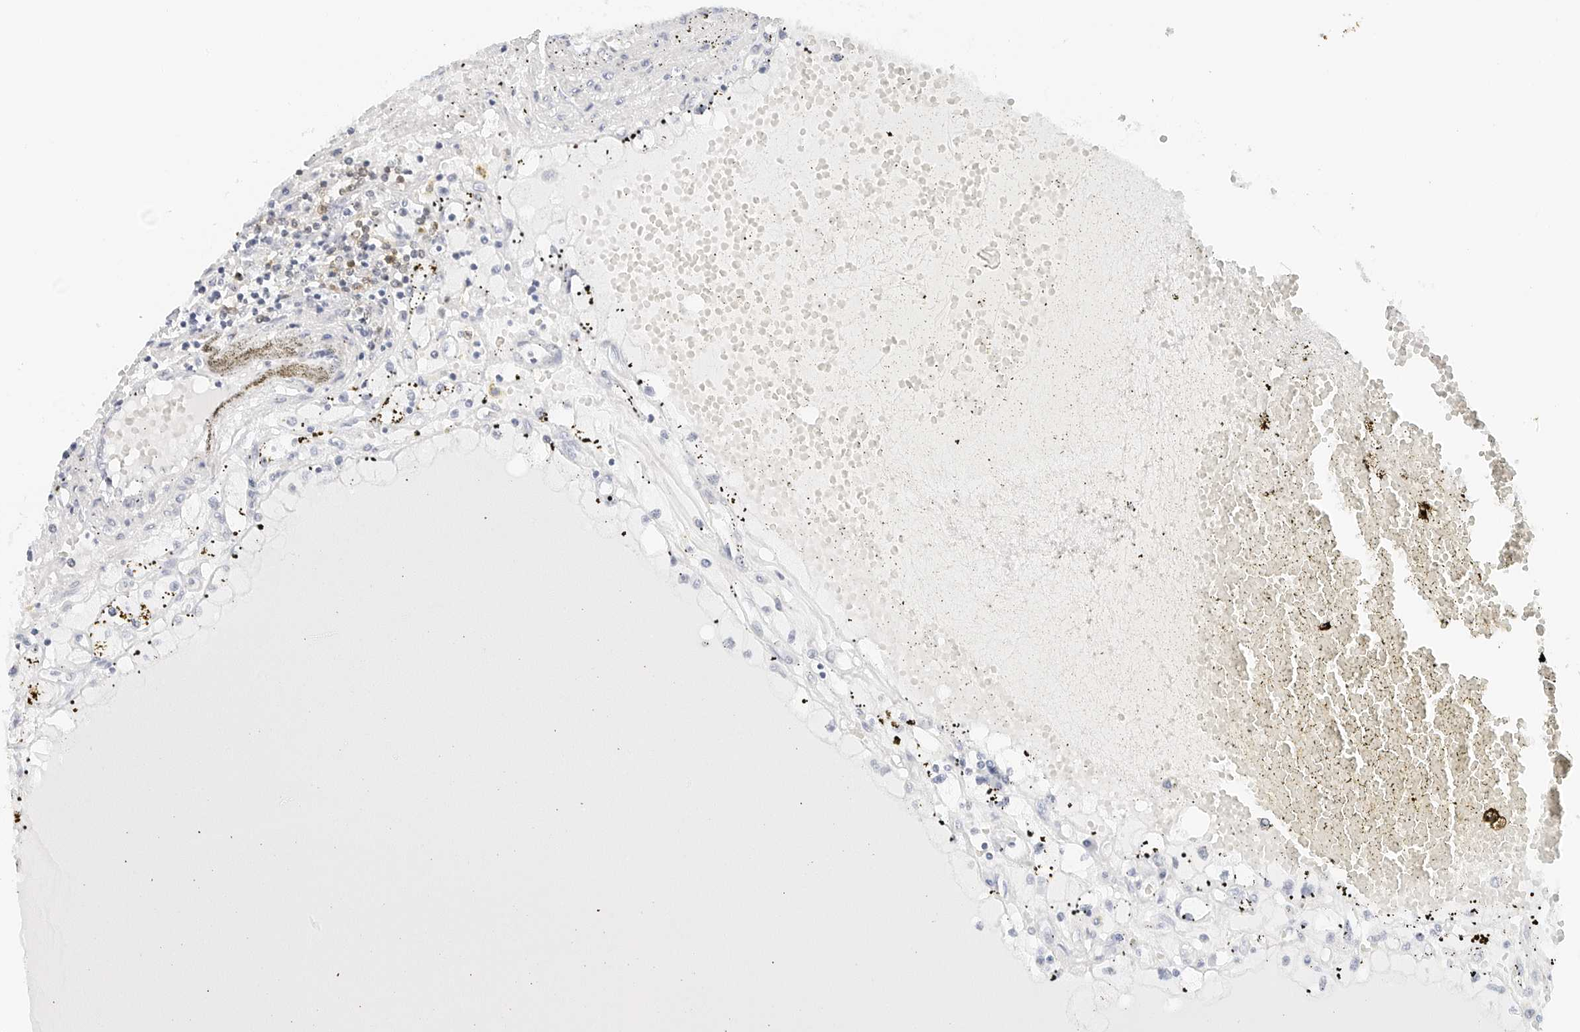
{"staining": {"intensity": "negative", "quantity": "none", "location": "none"}, "tissue": "renal cancer", "cell_type": "Tumor cells", "image_type": "cancer", "snomed": [{"axis": "morphology", "description": "Adenocarcinoma, NOS"}, {"axis": "topography", "description": "Kidney"}], "caption": "Immunohistochemical staining of renal cancer (adenocarcinoma) reveals no significant staining in tumor cells.", "gene": "CD22", "patient": {"sex": "male", "age": 56}}